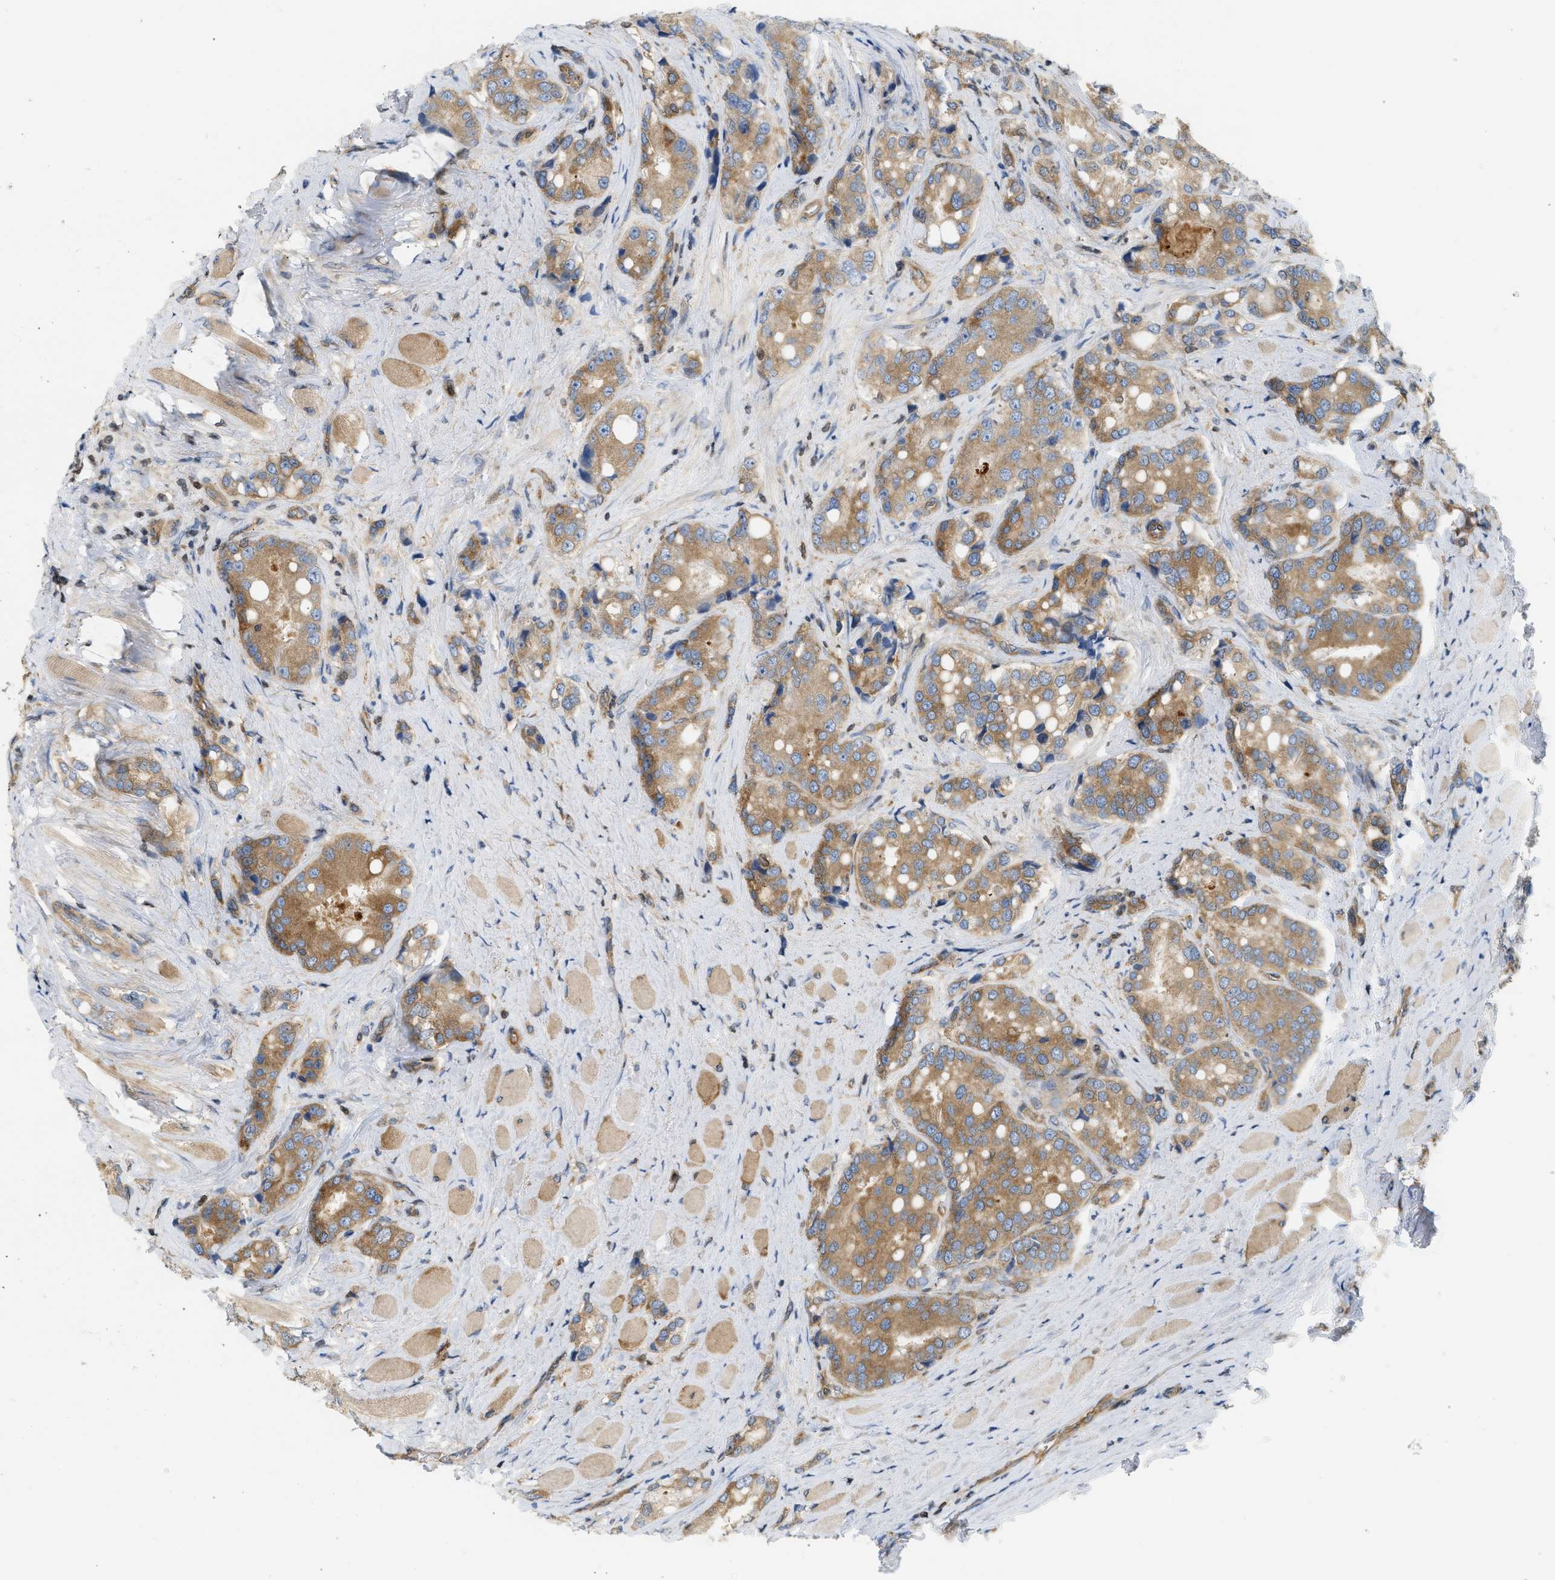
{"staining": {"intensity": "moderate", "quantity": ">75%", "location": "cytoplasmic/membranous"}, "tissue": "prostate cancer", "cell_type": "Tumor cells", "image_type": "cancer", "snomed": [{"axis": "morphology", "description": "Adenocarcinoma, High grade"}, {"axis": "topography", "description": "Prostate"}], "caption": "Moderate cytoplasmic/membranous positivity is present in about >75% of tumor cells in prostate adenocarcinoma (high-grade).", "gene": "STRN", "patient": {"sex": "male", "age": 50}}